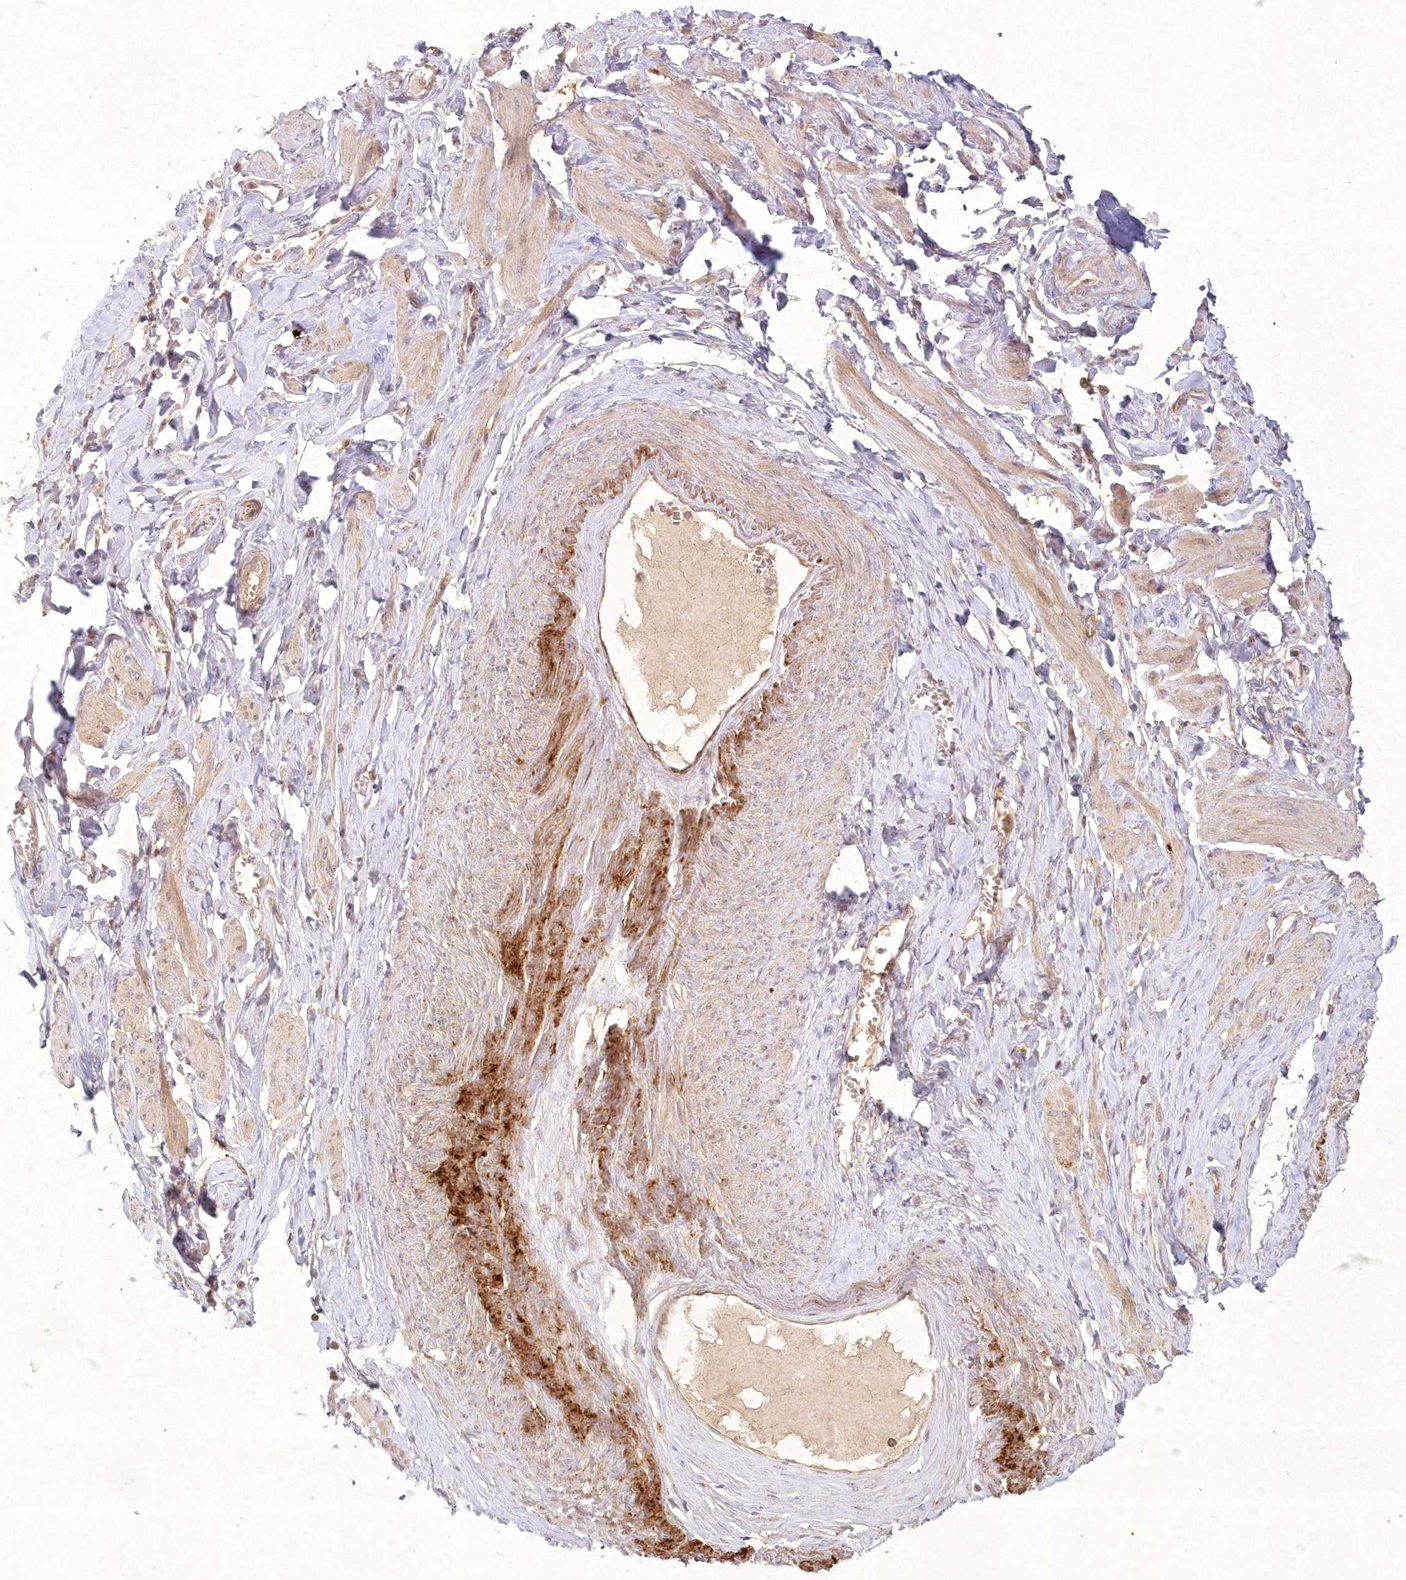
{"staining": {"intensity": "moderate", "quantity": ">75%", "location": "cytoplasmic/membranous"}, "tissue": "adipose tissue", "cell_type": "Adipocytes", "image_type": "normal", "snomed": [{"axis": "morphology", "description": "Normal tissue, NOS"}, {"axis": "topography", "description": "Vascular tissue"}, {"axis": "topography", "description": "Fallopian tube"}, {"axis": "topography", "description": "Ovary"}], "caption": "Protein expression analysis of benign human adipose tissue reveals moderate cytoplasmic/membranous positivity in approximately >75% of adipocytes. Nuclei are stained in blue.", "gene": "TOGARAM2", "patient": {"sex": "female", "age": 67}}